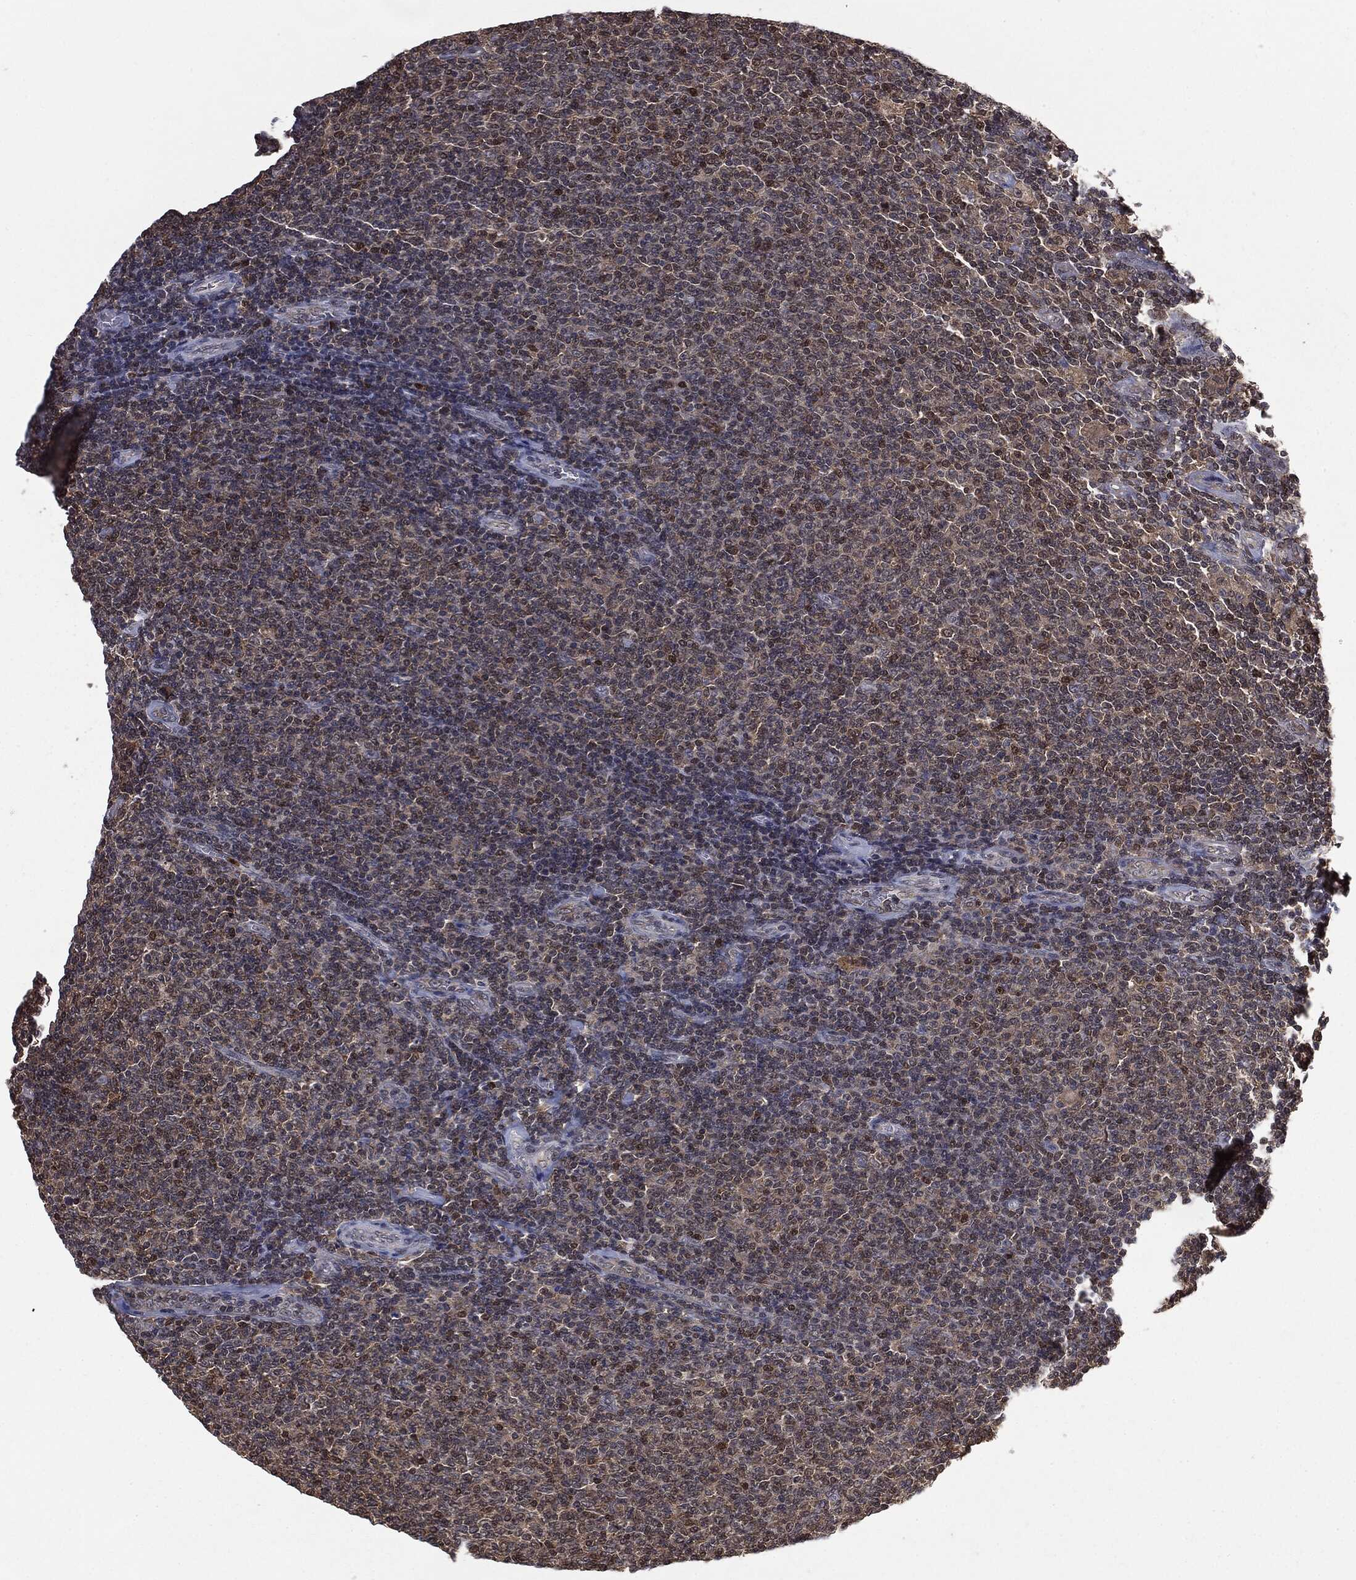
{"staining": {"intensity": "weak", "quantity": "25%-75%", "location": "cytoplasmic/membranous,nuclear"}, "tissue": "lymphoma", "cell_type": "Tumor cells", "image_type": "cancer", "snomed": [{"axis": "morphology", "description": "Malignant lymphoma, non-Hodgkin's type, Low grade"}, {"axis": "topography", "description": "Lymph node"}], "caption": "Lymphoma stained with a protein marker exhibits weak staining in tumor cells.", "gene": "GPI", "patient": {"sex": "male", "age": 52}}